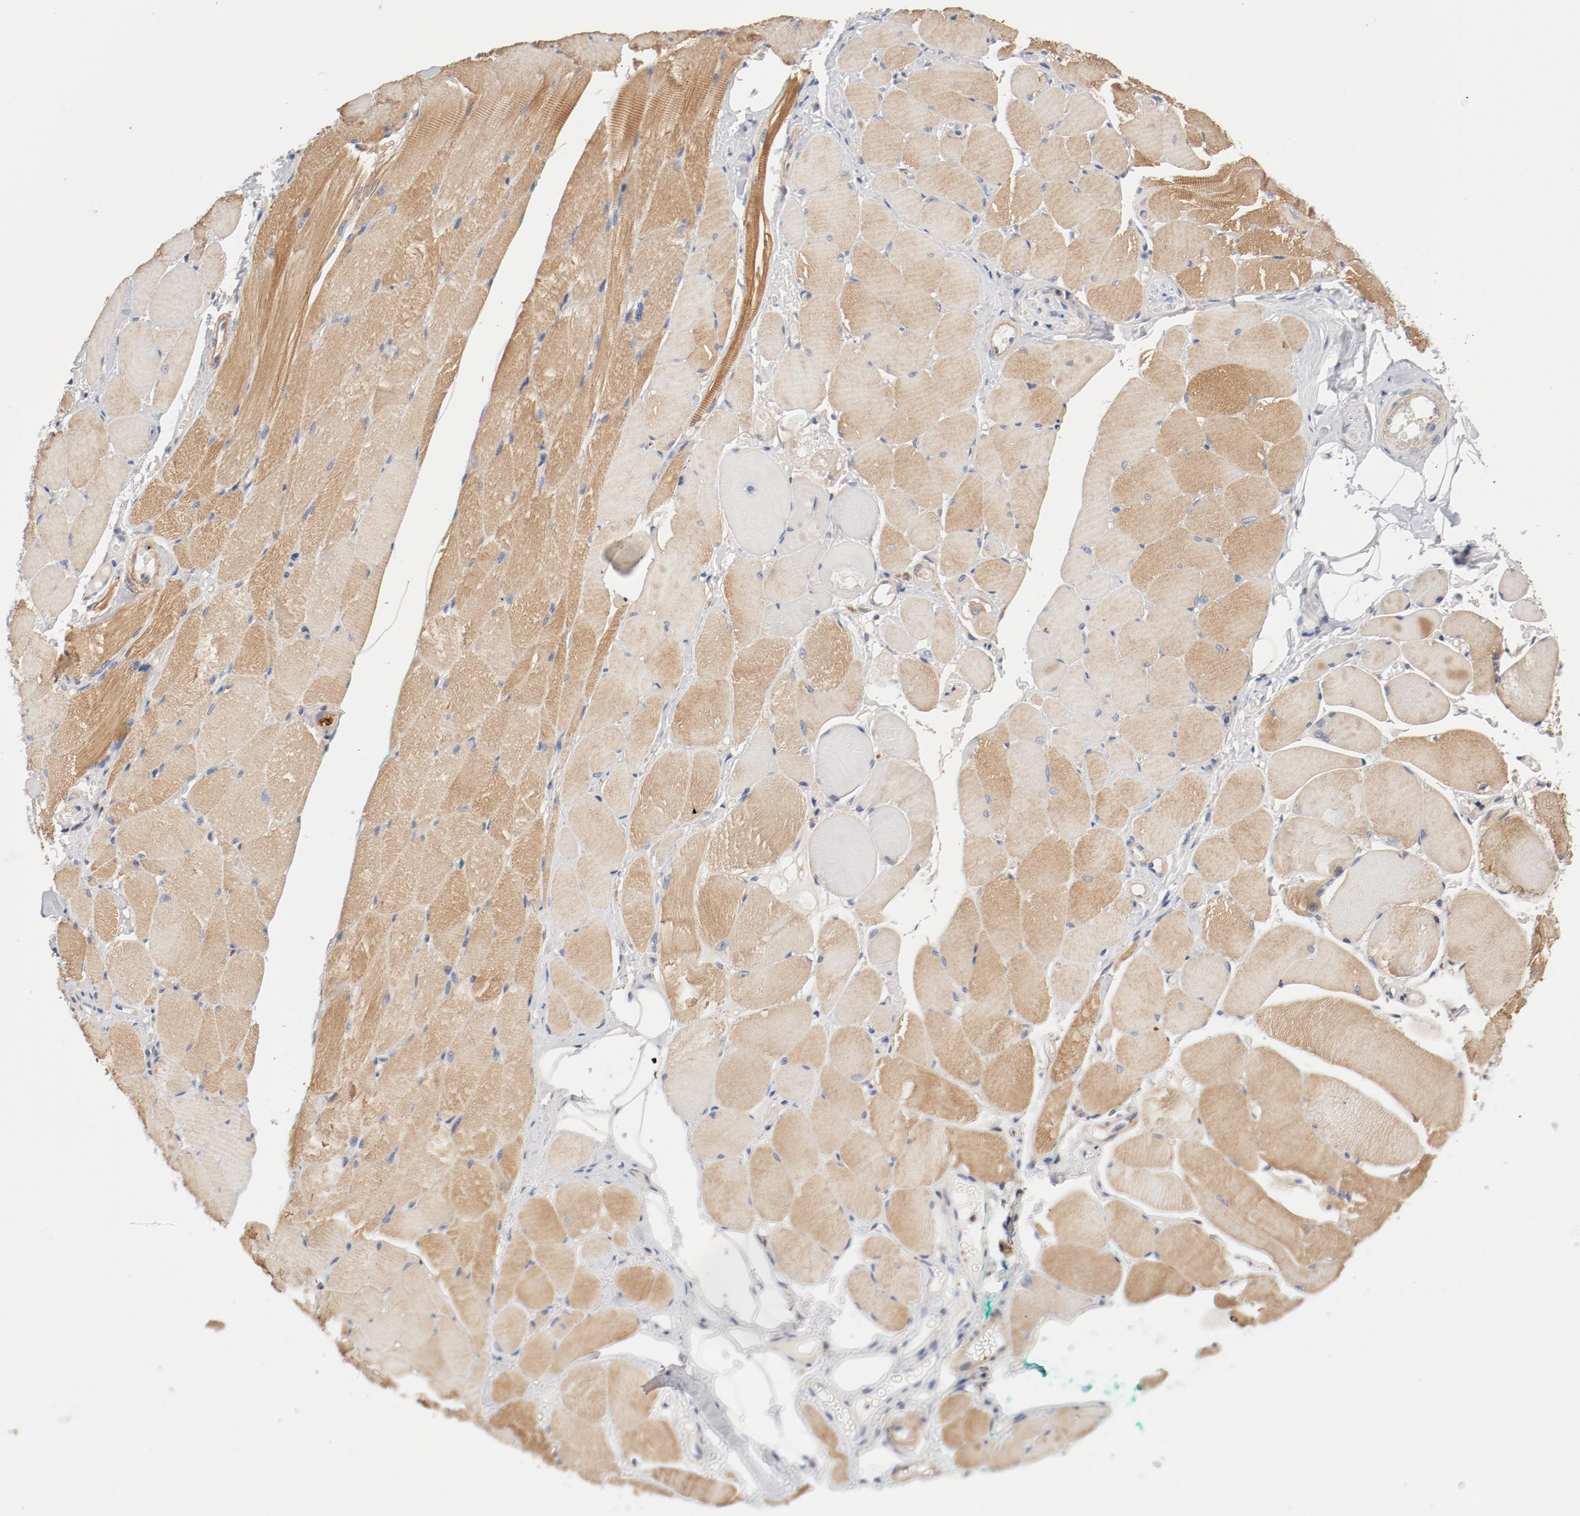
{"staining": {"intensity": "strong", "quantity": "25%-75%", "location": "cytoplasmic/membranous"}, "tissue": "skeletal muscle", "cell_type": "Myocytes", "image_type": "normal", "snomed": [{"axis": "morphology", "description": "Normal tissue, NOS"}, {"axis": "topography", "description": "Skeletal muscle"}, {"axis": "topography", "description": "Peripheral nerve tissue"}], "caption": "Myocytes reveal strong cytoplasmic/membranous positivity in about 25%-75% of cells in unremarkable skeletal muscle. (Stains: DAB in brown, nuclei in blue, Microscopy: brightfield microscopy at high magnification).", "gene": "ILK", "patient": {"sex": "female", "age": 84}}